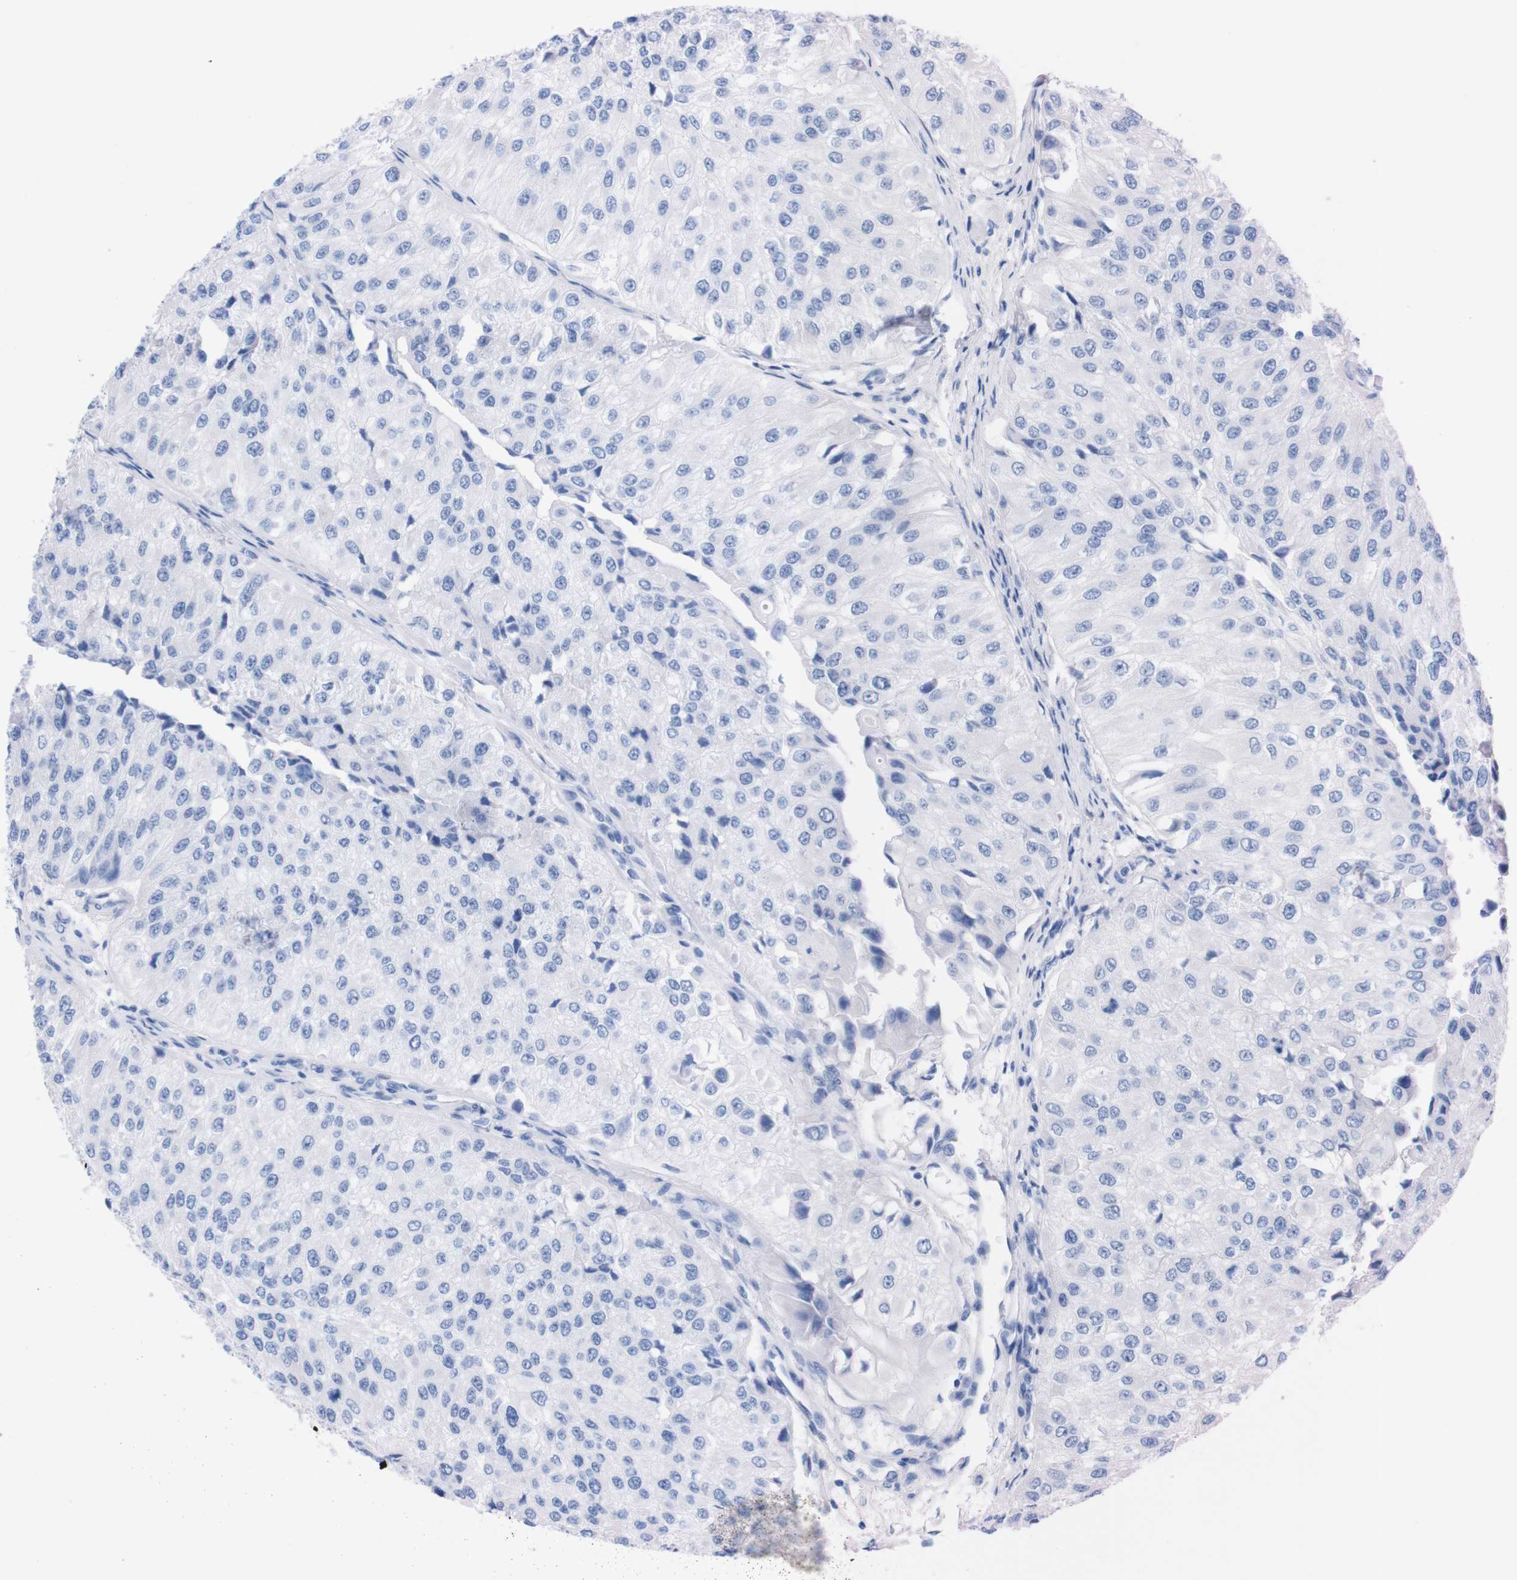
{"staining": {"intensity": "negative", "quantity": "none", "location": "none"}, "tissue": "urothelial cancer", "cell_type": "Tumor cells", "image_type": "cancer", "snomed": [{"axis": "morphology", "description": "Urothelial carcinoma, High grade"}, {"axis": "topography", "description": "Kidney"}, {"axis": "topography", "description": "Urinary bladder"}], "caption": "This photomicrograph is of urothelial cancer stained with IHC to label a protein in brown with the nuclei are counter-stained blue. There is no expression in tumor cells.", "gene": "P2RY12", "patient": {"sex": "male", "age": 77}}